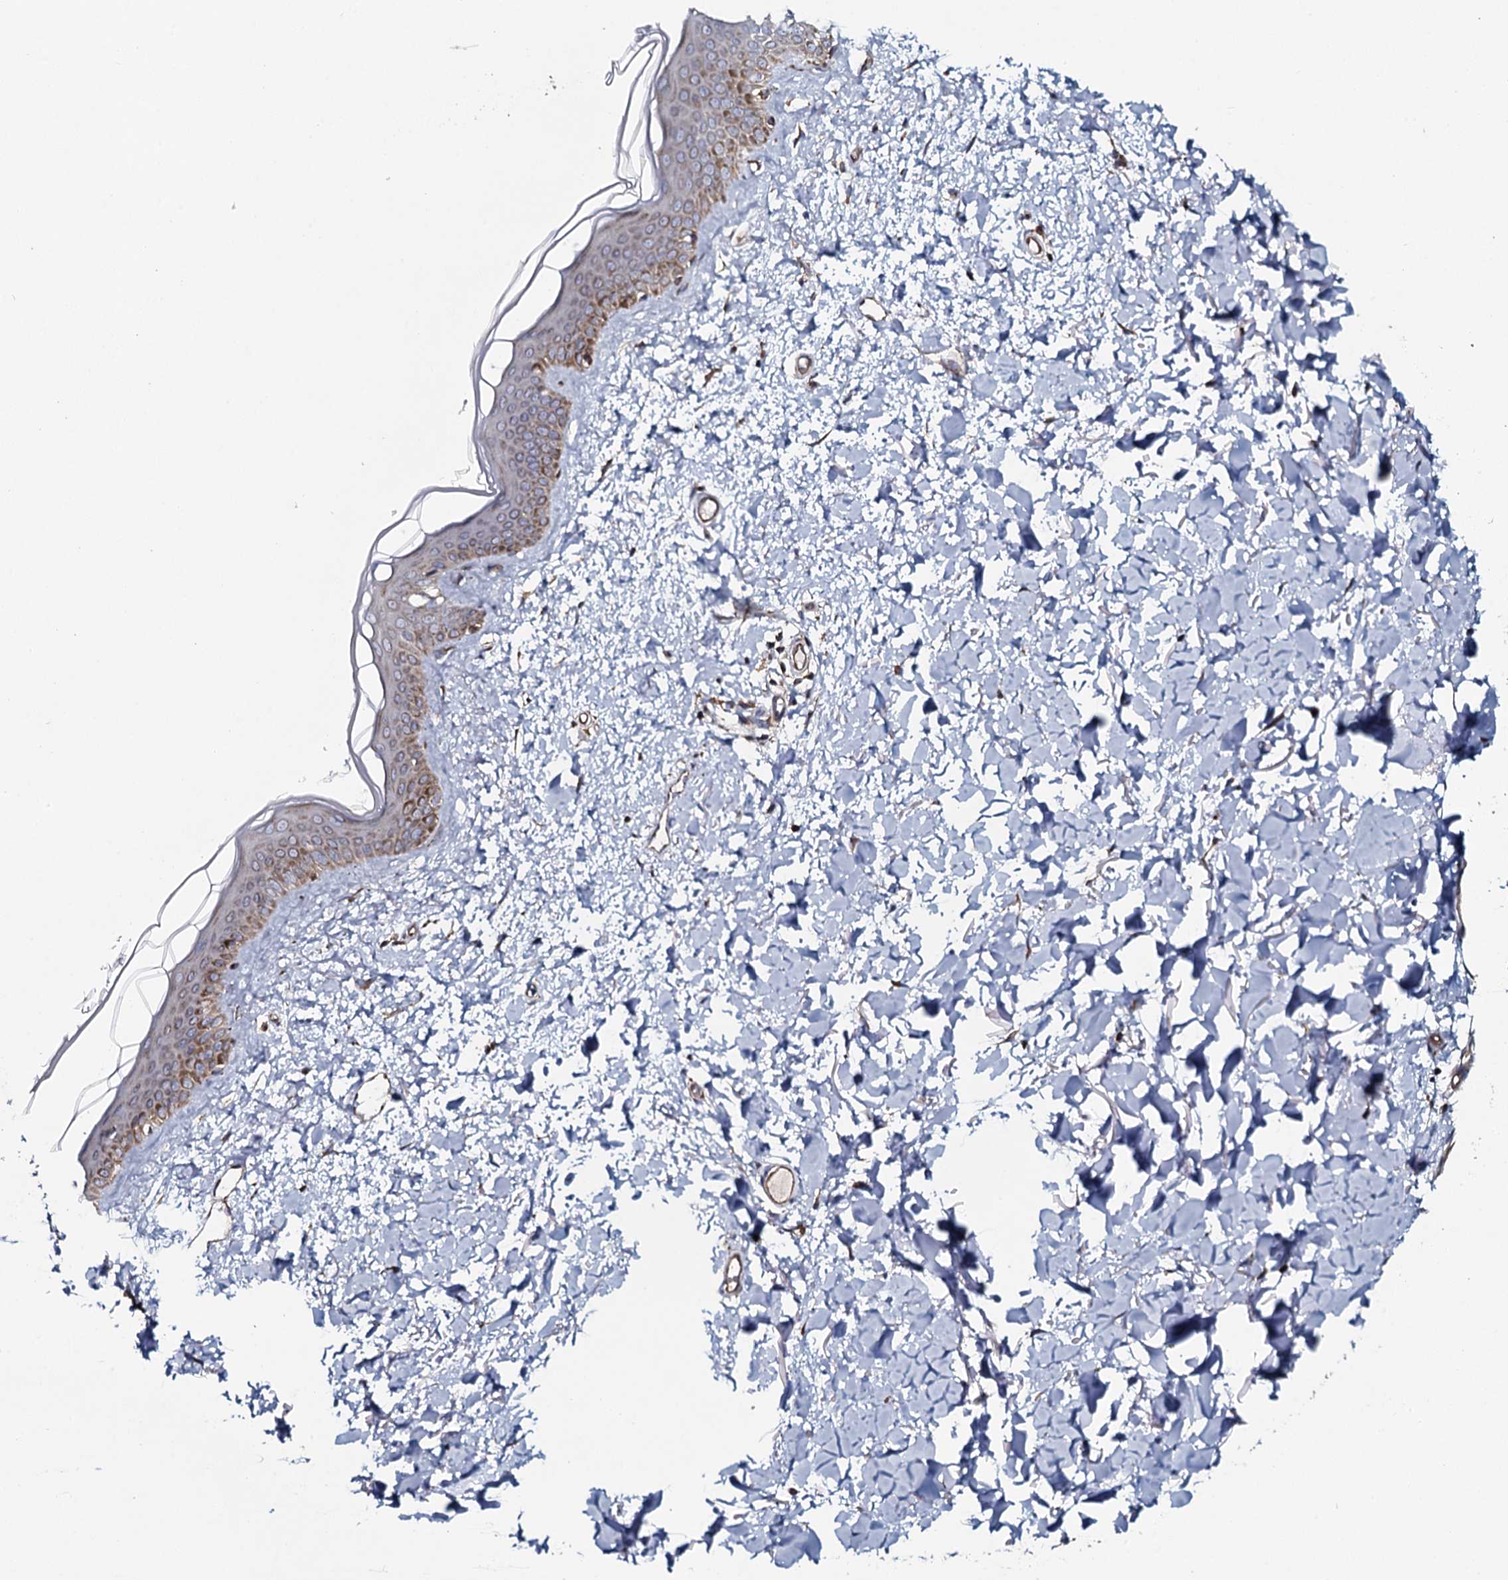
{"staining": {"intensity": "moderate", "quantity": ">75%", "location": "cytoplasmic/membranous"}, "tissue": "skin", "cell_type": "Fibroblasts", "image_type": "normal", "snomed": [{"axis": "morphology", "description": "Normal tissue, NOS"}, {"axis": "topography", "description": "Skin"}], "caption": "IHC staining of unremarkable skin, which demonstrates medium levels of moderate cytoplasmic/membranous expression in about >75% of fibroblasts indicating moderate cytoplasmic/membranous protein expression. The staining was performed using DAB (brown) for protein detection and nuclei were counterstained in hematoxylin (blue).", "gene": "EVC2", "patient": {"sex": "female", "age": 58}}